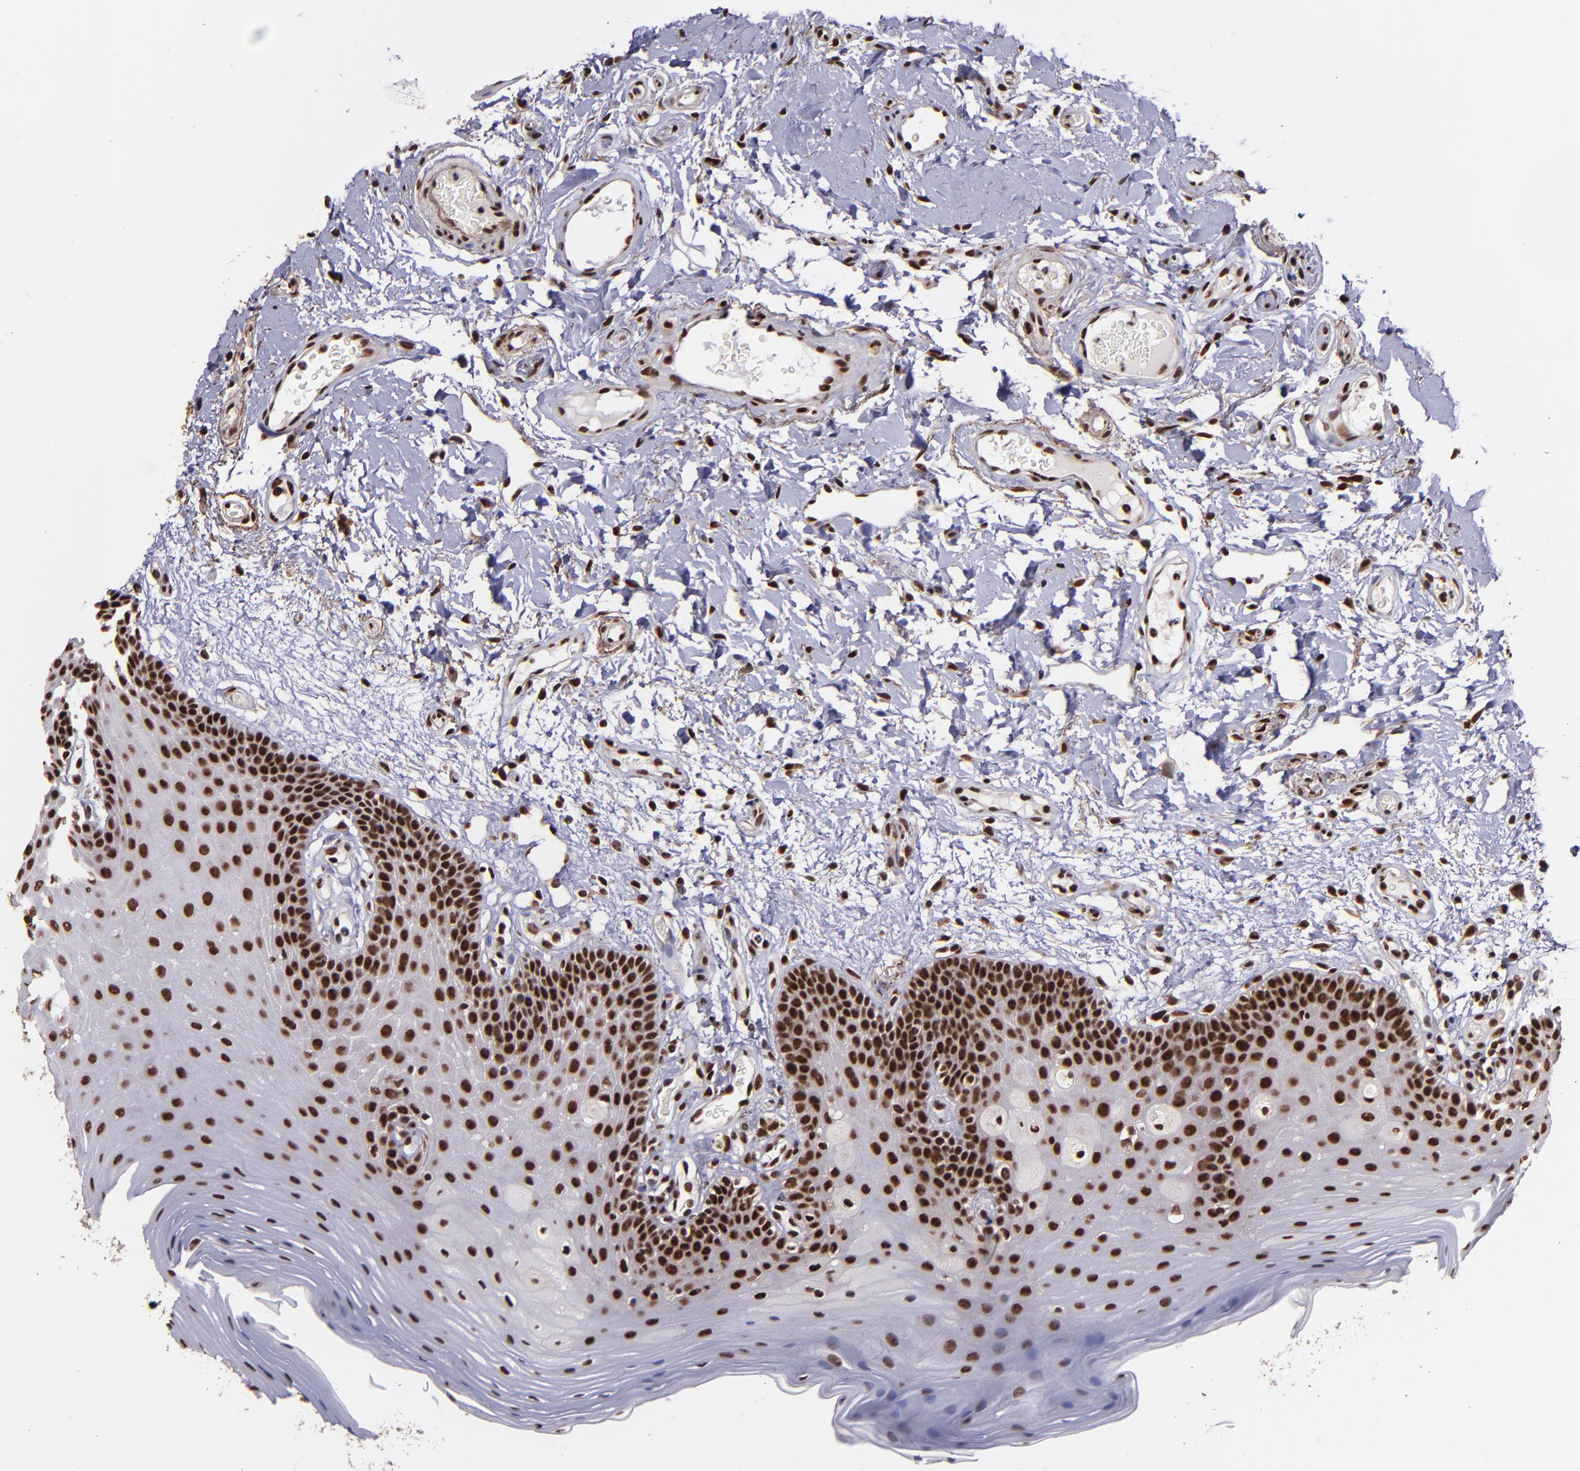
{"staining": {"intensity": "strong", "quantity": ">75%", "location": "nuclear"}, "tissue": "oral mucosa", "cell_type": "Squamous epithelial cells", "image_type": "normal", "snomed": [{"axis": "morphology", "description": "Normal tissue, NOS"}, {"axis": "morphology", "description": "Squamous cell carcinoma, NOS"}, {"axis": "topography", "description": "Skeletal muscle"}, {"axis": "topography", "description": "Oral tissue"}, {"axis": "topography", "description": "Head-Neck"}], "caption": "IHC image of normal oral mucosa stained for a protein (brown), which reveals high levels of strong nuclear positivity in approximately >75% of squamous epithelial cells.", "gene": "PQBP1", "patient": {"sex": "male", "age": 71}}